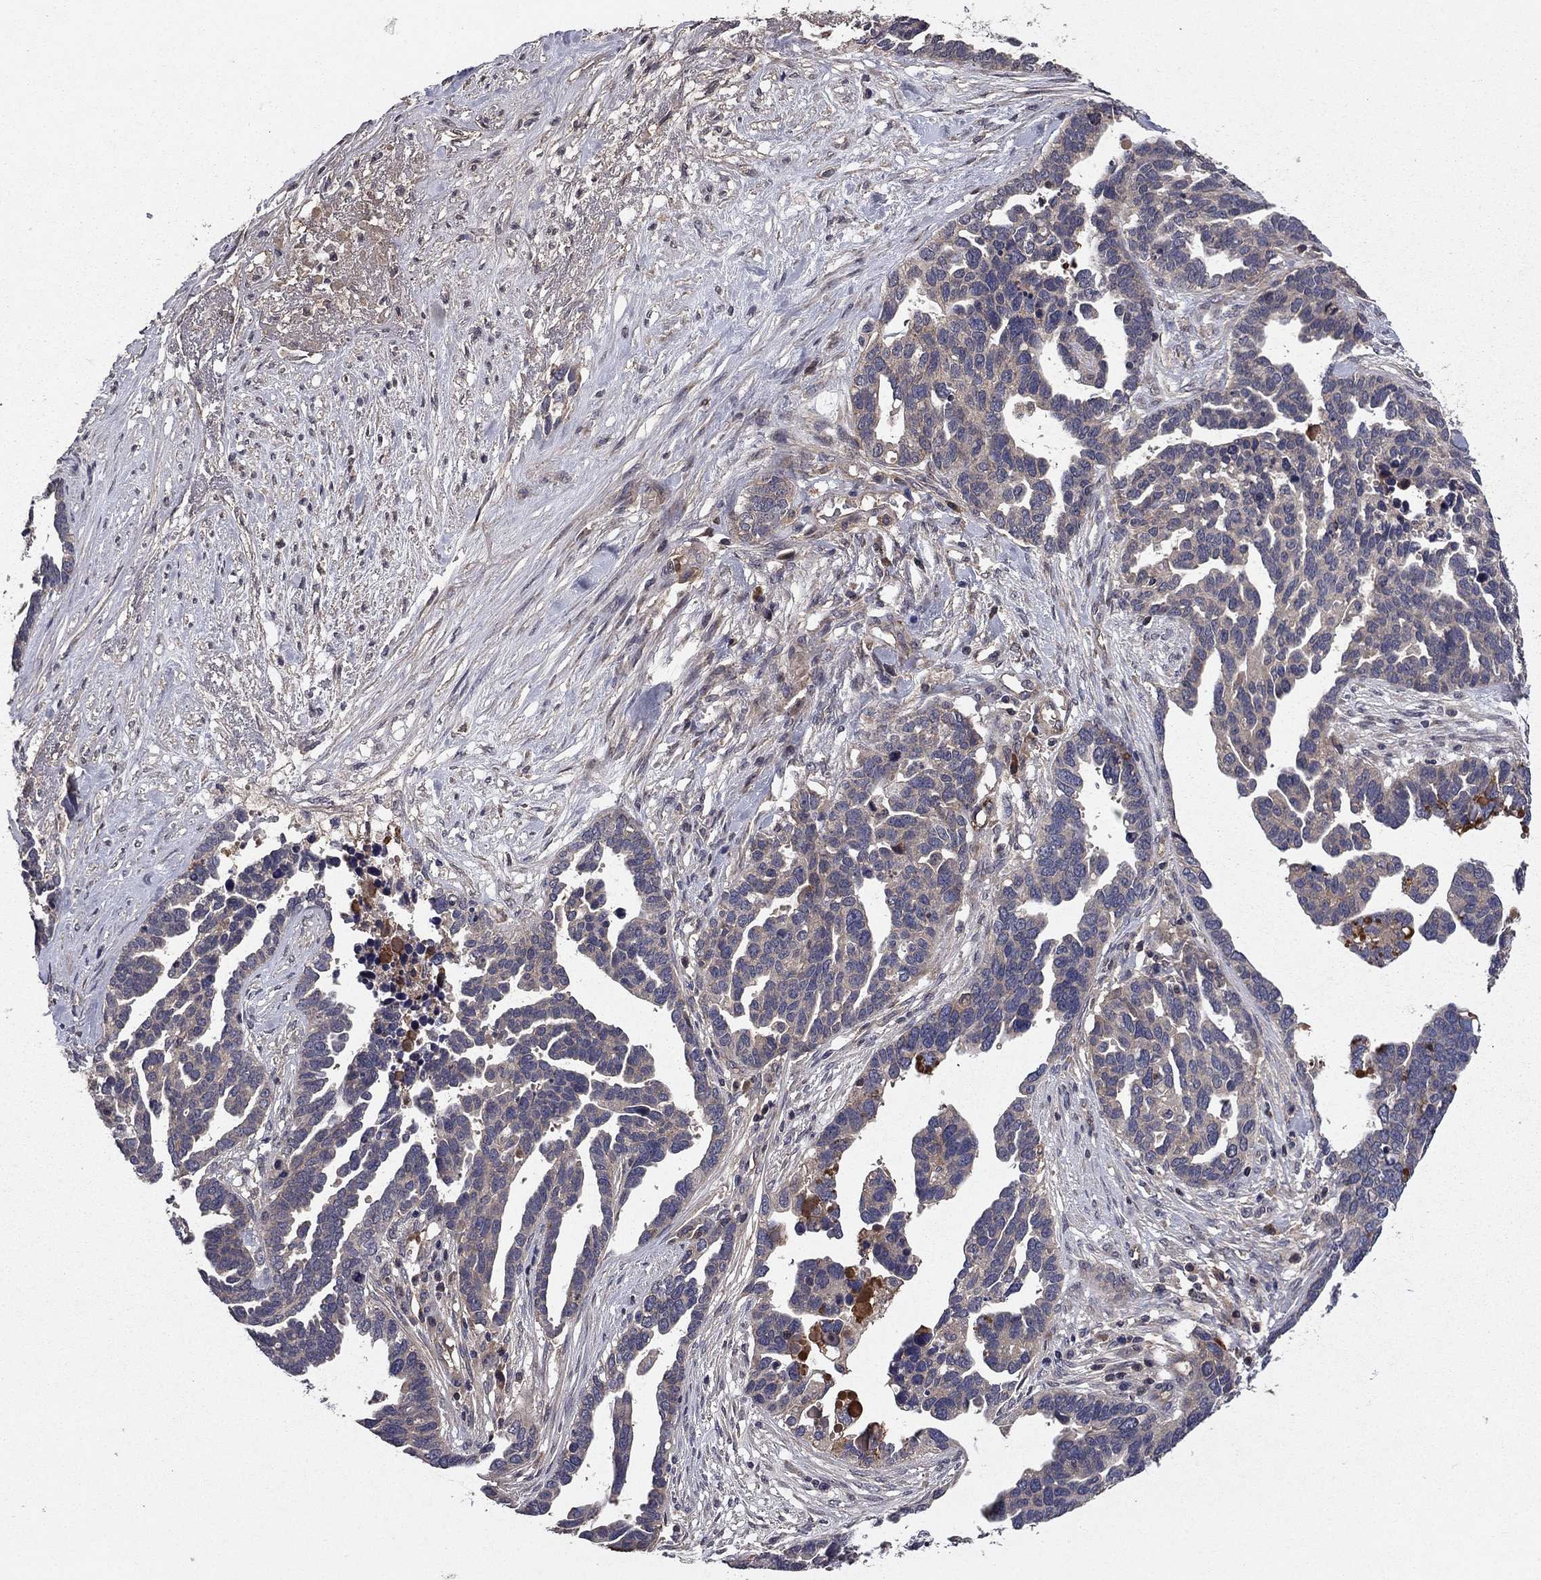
{"staining": {"intensity": "negative", "quantity": "none", "location": "none"}, "tissue": "ovarian cancer", "cell_type": "Tumor cells", "image_type": "cancer", "snomed": [{"axis": "morphology", "description": "Cystadenocarcinoma, serous, NOS"}, {"axis": "topography", "description": "Ovary"}], "caption": "Immunohistochemistry of ovarian cancer (serous cystadenocarcinoma) shows no expression in tumor cells.", "gene": "PROS1", "patient": {"sex": "female", "age": 54}}